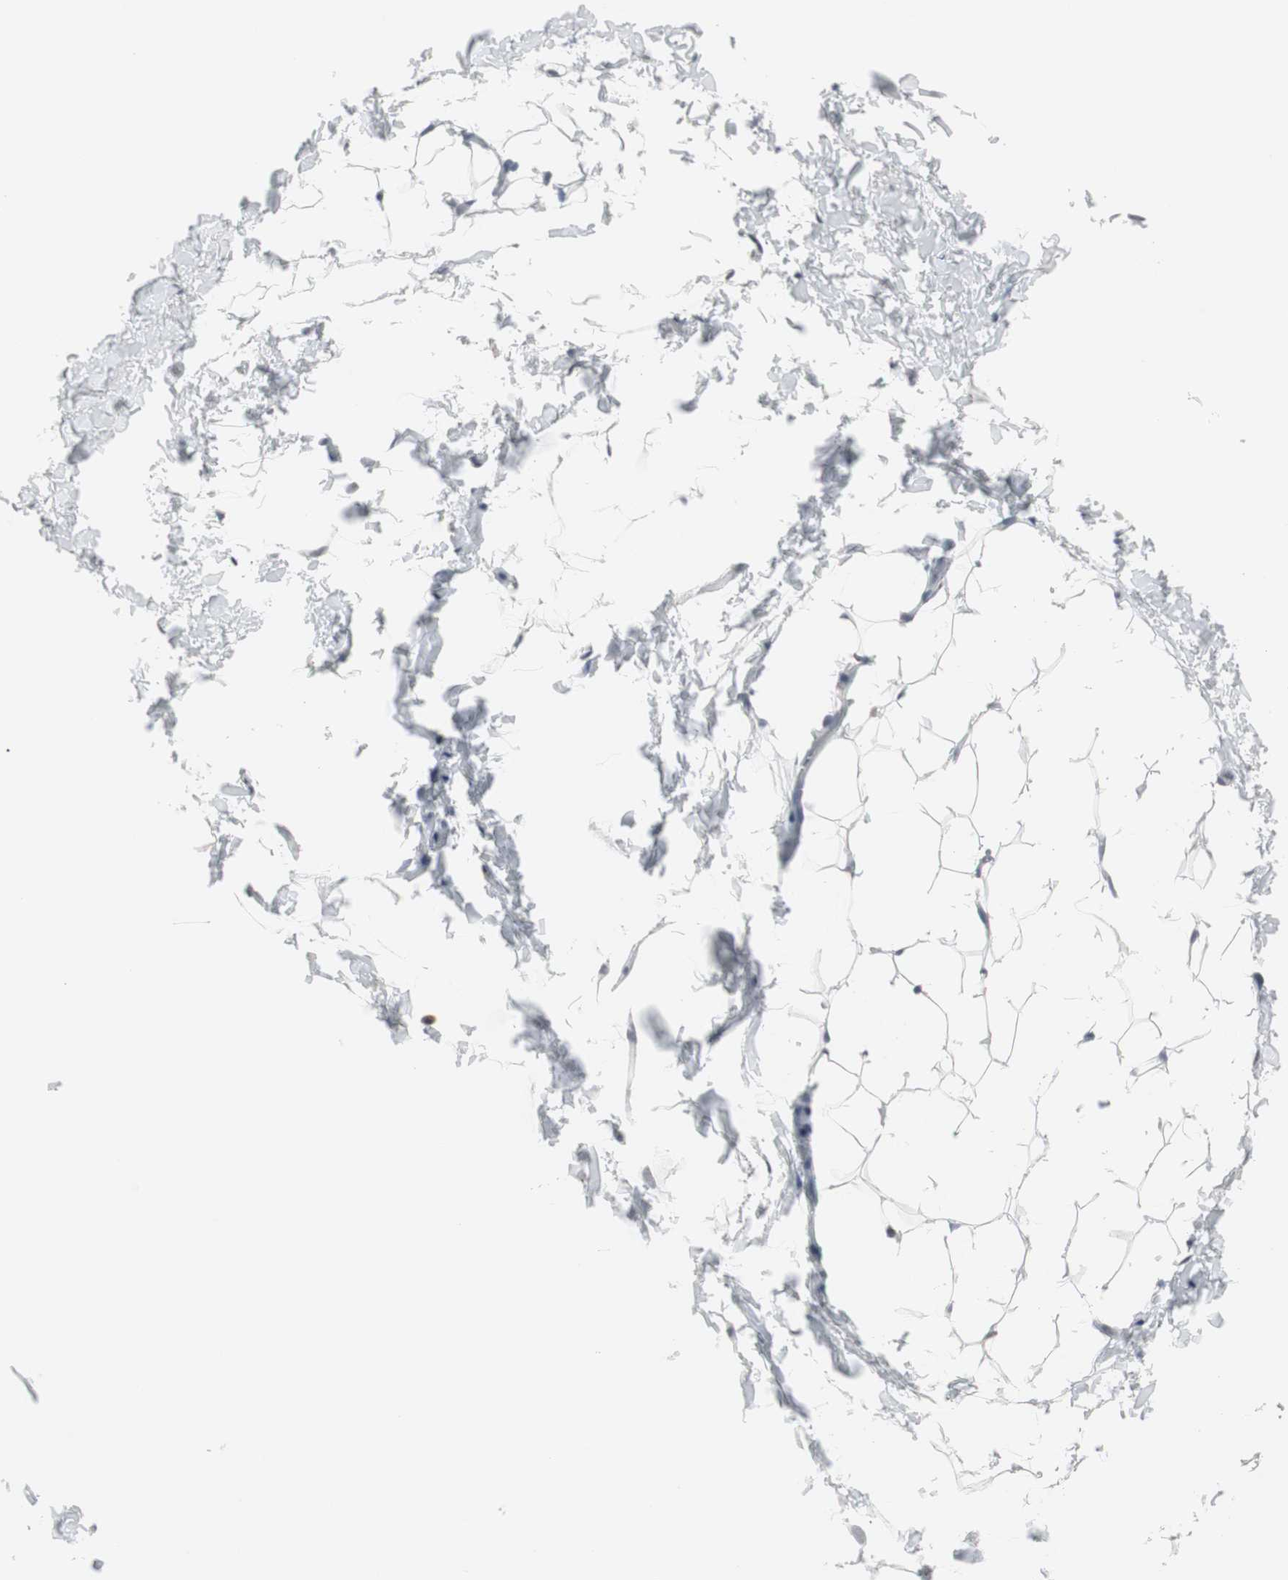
{"staining": {"intensity": "negative", "quantity": "none", "location": "none"}, "tissue": "adipose tissue", "cell_type": "Adipocytes", "image_type": "normal", "snomed": [{"axis": "morphology", "description": "Normal tissue, NOS"}, {"axis": "topography", "description": "Soft tissue"}], "caption": "Immunohistochemistry (IHC) of unremarkable adipose tissue demonstrates no staining in adipocytes. (Brightfield microscopy of DAB immunohistochemistry (IHC) at high magnification).", "gene": "ELK1", "patient": {"sex": "male", "age": 26}}